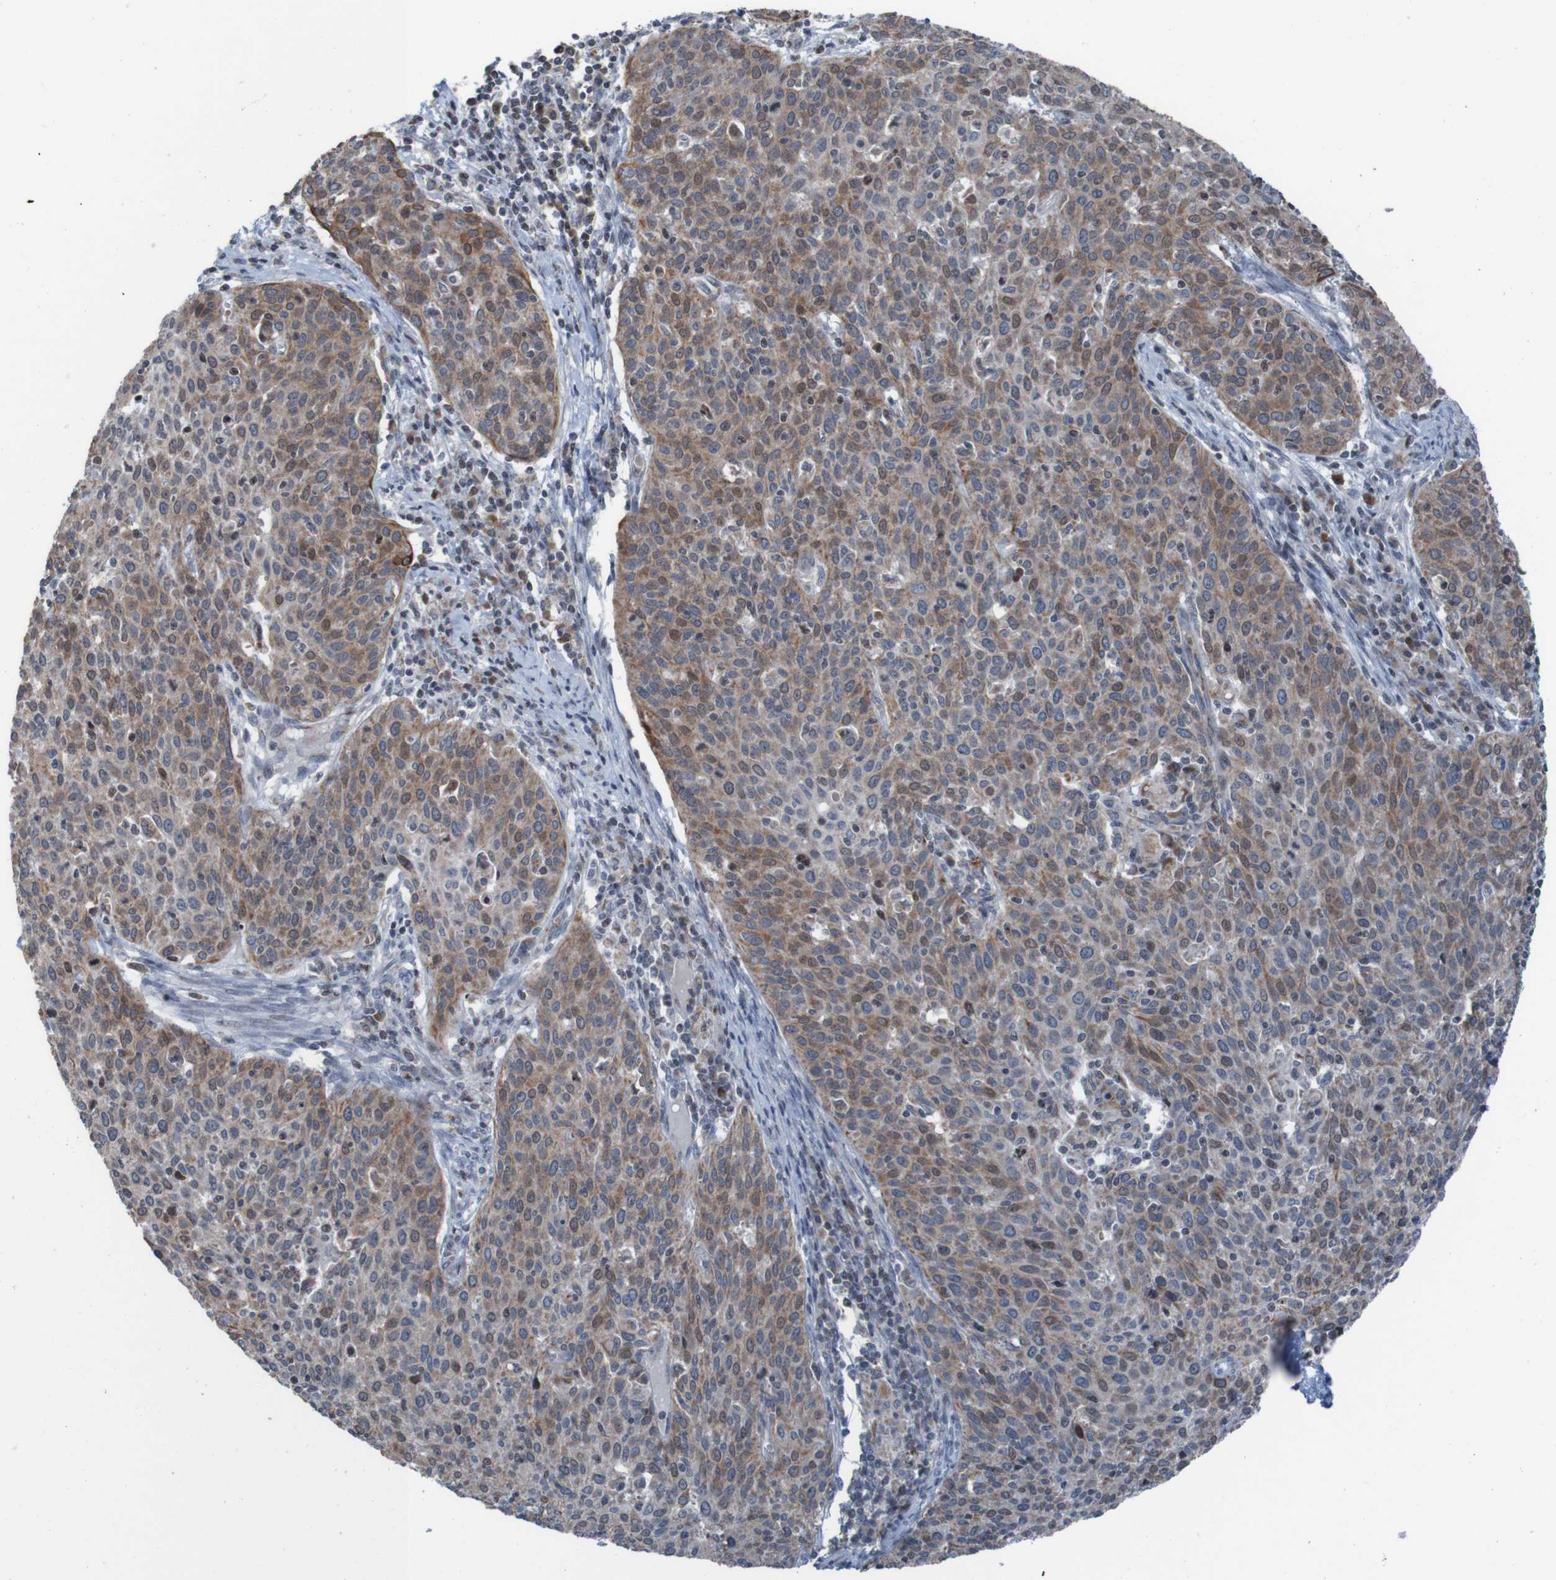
{"staining": {"intensity": "moderate", "quantity": ">75%", "location": "cytoplasmic/membranous"}, "tissue": "cervical cancer", "cell_type": "Tumor cells", "image_type": "cancer", "snomed": [{"axis": "morphology", "description": "Squamous cell carcinoma, NOS"}, {"axis": "topography", "description": "Cervix"}], "caption": "This is an image of IHC staining of cervical squamous cell carcinoma, which shows moderate expression in the cytoplasmic/membranous of tumor cells.", "gene": "UNG", "patient": {"sex": "female", "age": 38}}